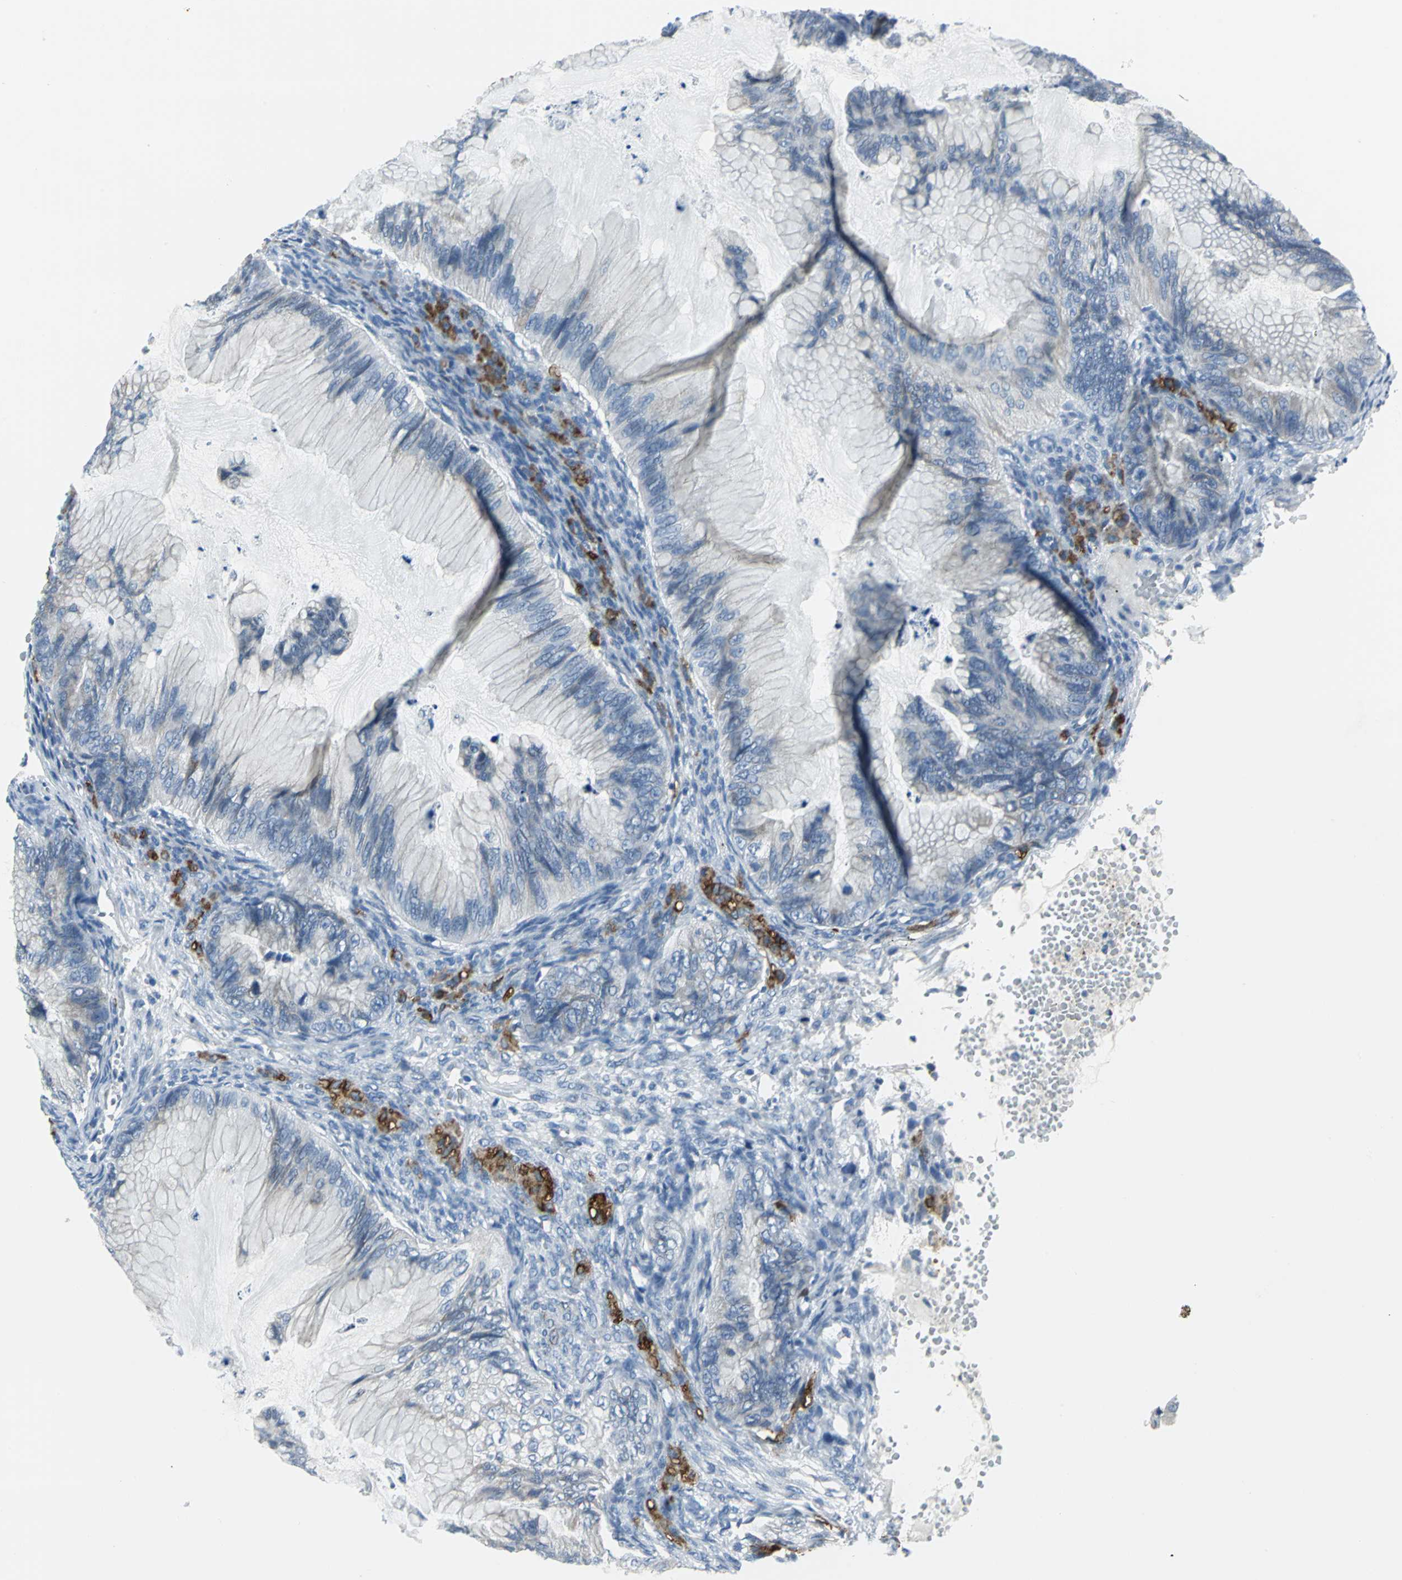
{"staining": {"intensity": "weak", "quantity": "<25%", "location": "cytoplasmic/membranous"}, "tissue": "ovarian cancer", "cell_type": "Tumor cells", "image_type": "cancer", "snomed": [{"axis": "morphology", "description": "Cystadenocarcinoma, mucinous, NOS"}, {"axis": "topography", "description": "Ovary"}], "caption": "Tumor cells are negative for brown protein staining in mucinous cystadenocarcinoma (ovarian). (DAB (3,3'-diaminobenzidine) immunohistochemistry (IHC) with hematoxylin counter stain).", "gene": "CYB5A", "patient": {"sex": "female", "age": 36}}